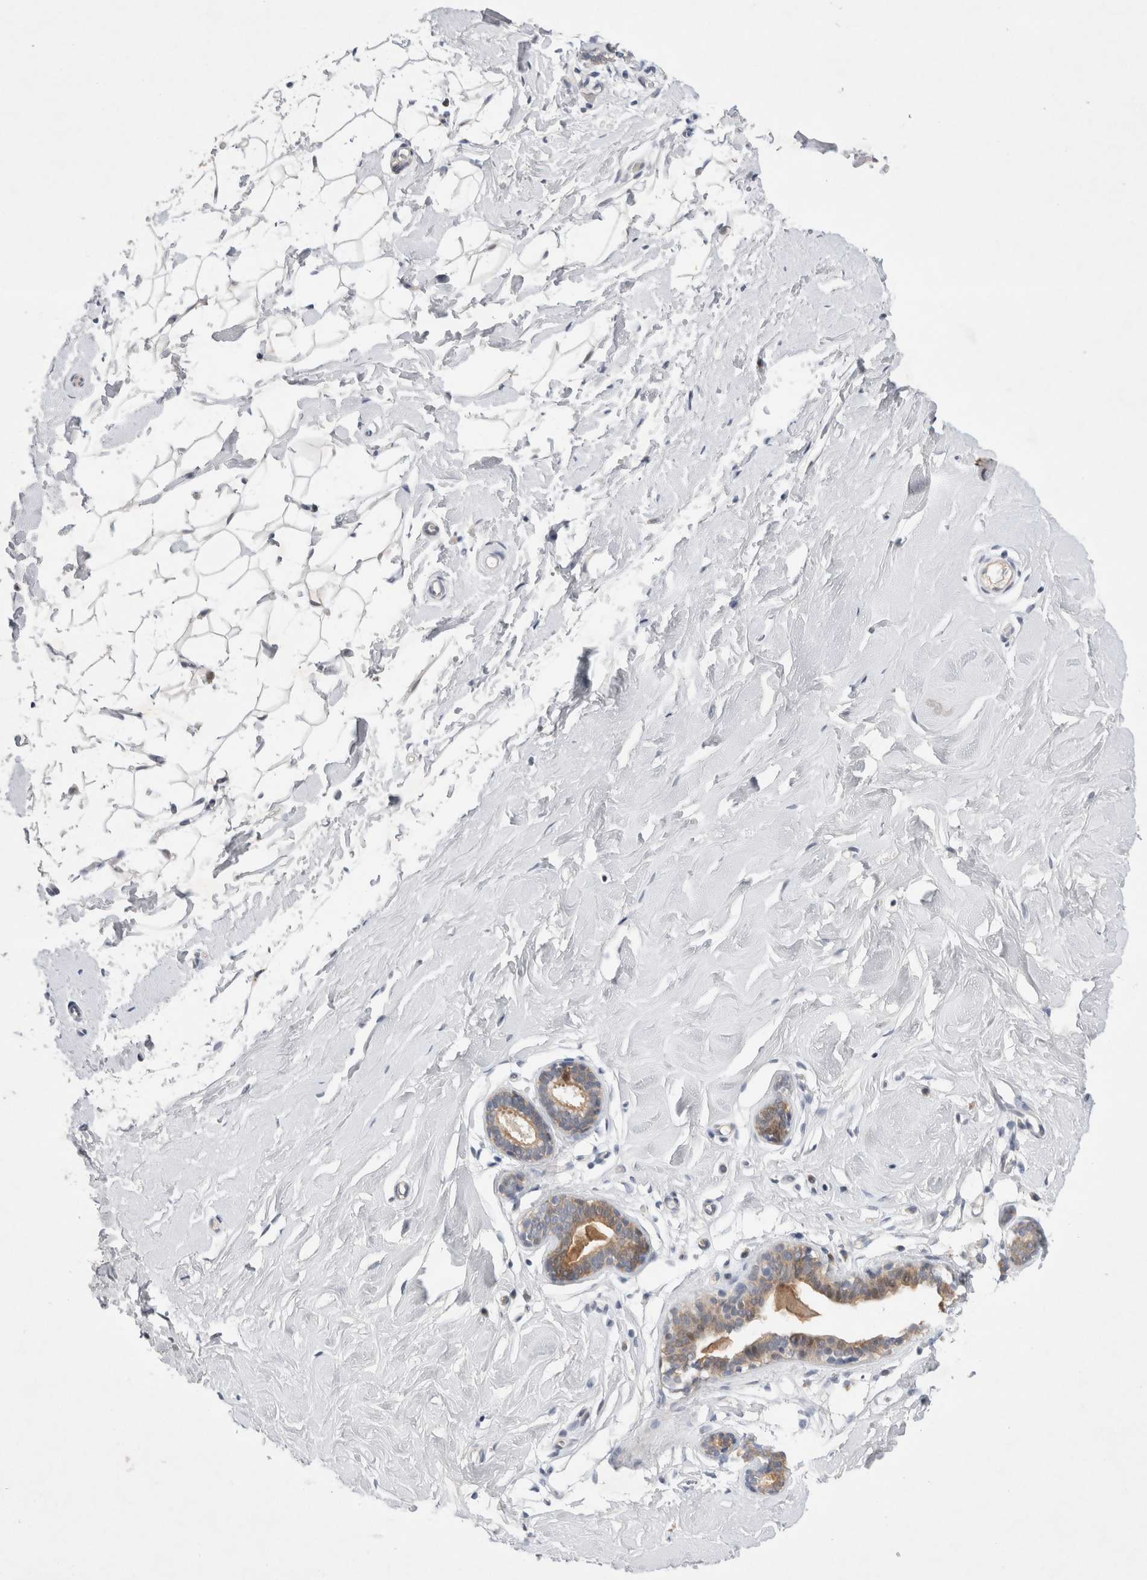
{"staining": {"intensity": "negative", "quantity": "none", "location": "none"}, "tissue": "breast", "cell_type": "Adipocytes", "image_type": "normal", "snomed": [{"axis": "morphology", "description": "Normal tissue, NOS"}, {"axis": "topography", "description": "Breast"}], "caption": "Human breast stained for a protein using immunohistochemistry reveals no expression in adipocytes.", "gene": "WIPF2", "patient": {"sex": "female", "age": 23}}